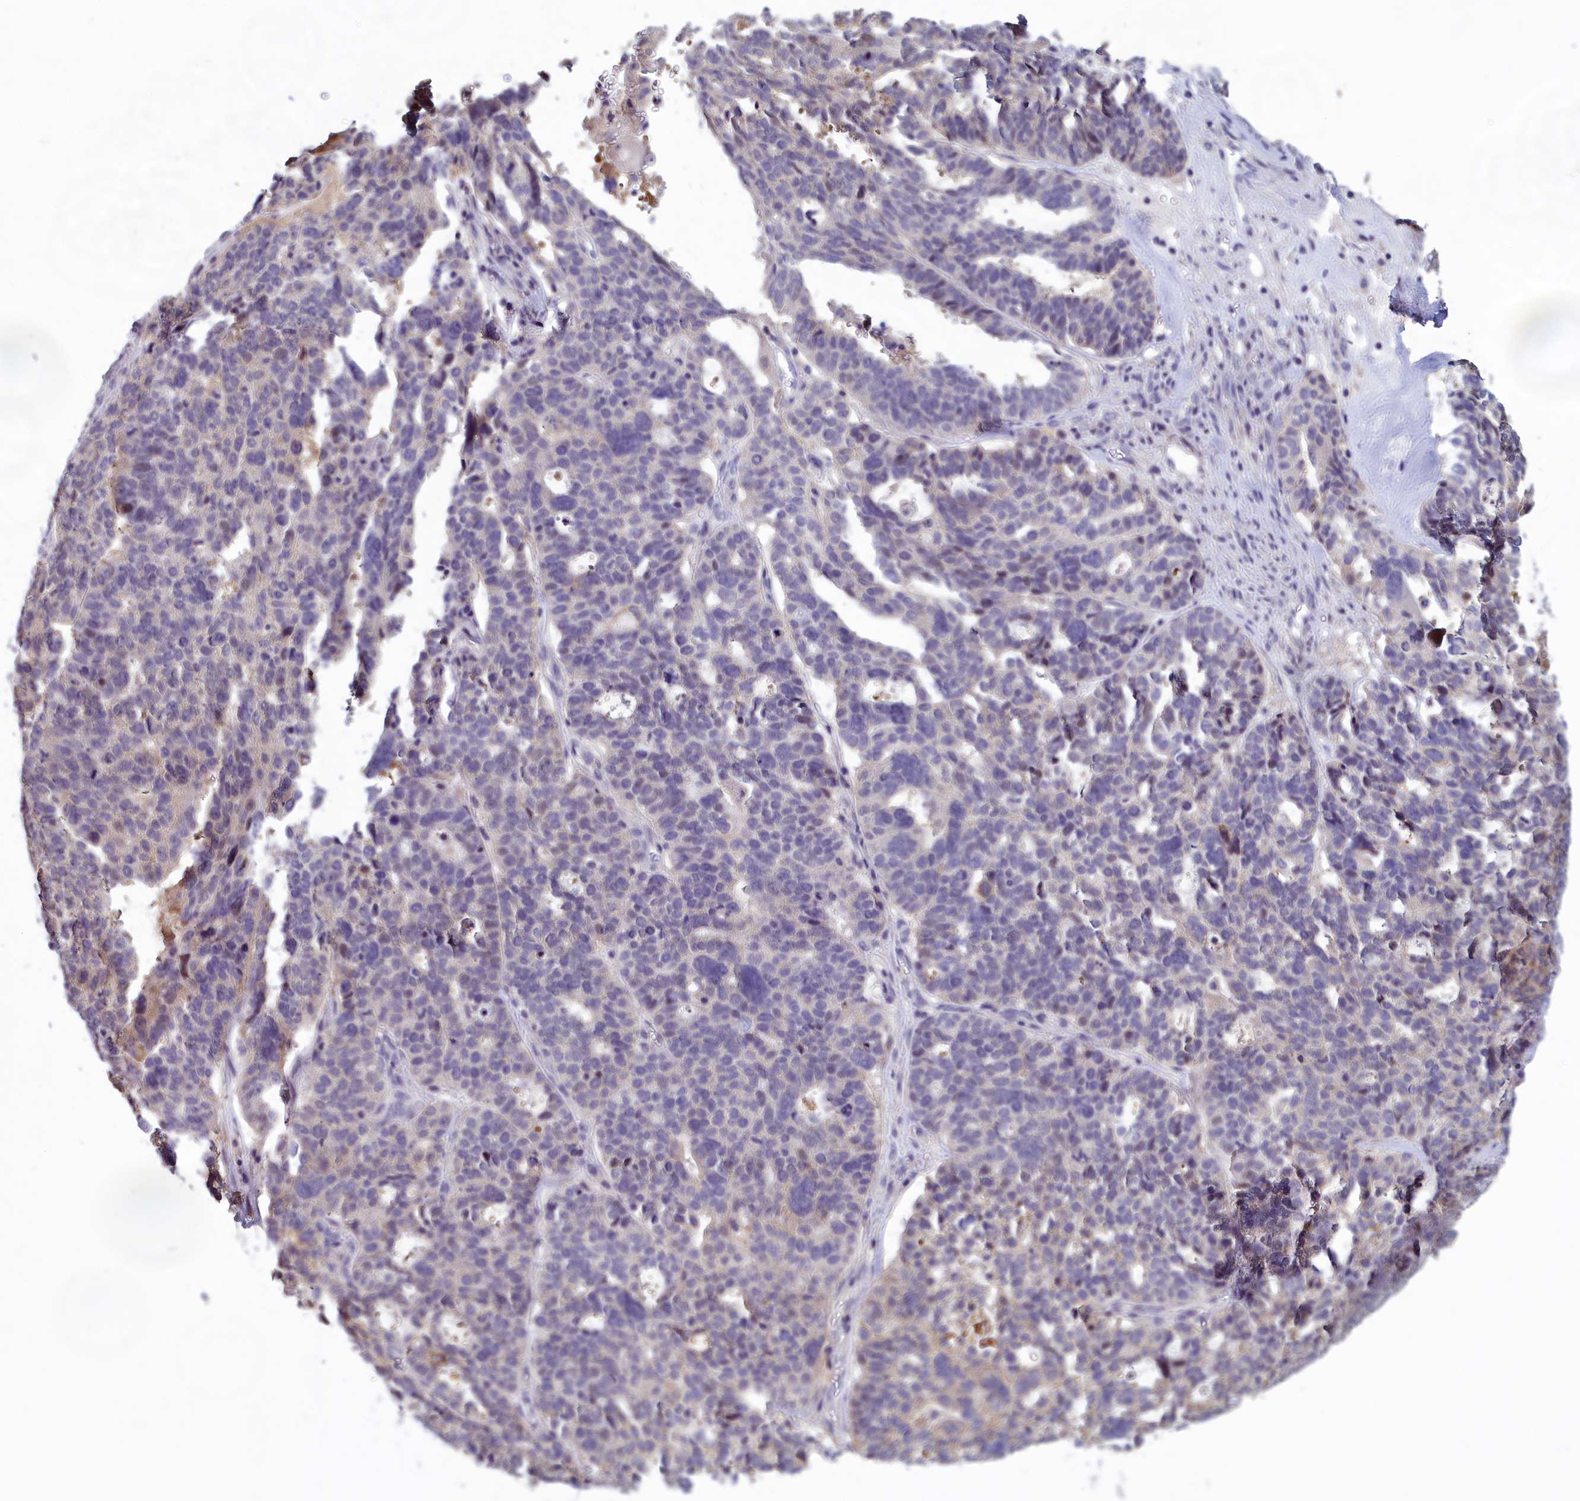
{"staining": {"intensity": "negative", "quantity": "none", "location": "none"}, "tissue": "ovarian cancer", "cell_type": "Tumor cells", "image_type": "cancer", "snomed": [{"axis": "morphology", "description": "Cystadenocarcinoma, serous, NOS"}, {"axis": "topography", "description": "Ovary"}], "caption": "Human ovarian serous cystadenocarcinoma stained for a protein using IHC exhibits no expression in tumor cells.", "gene": "HECA", "patient": {"sex": "female", "age": 59}}